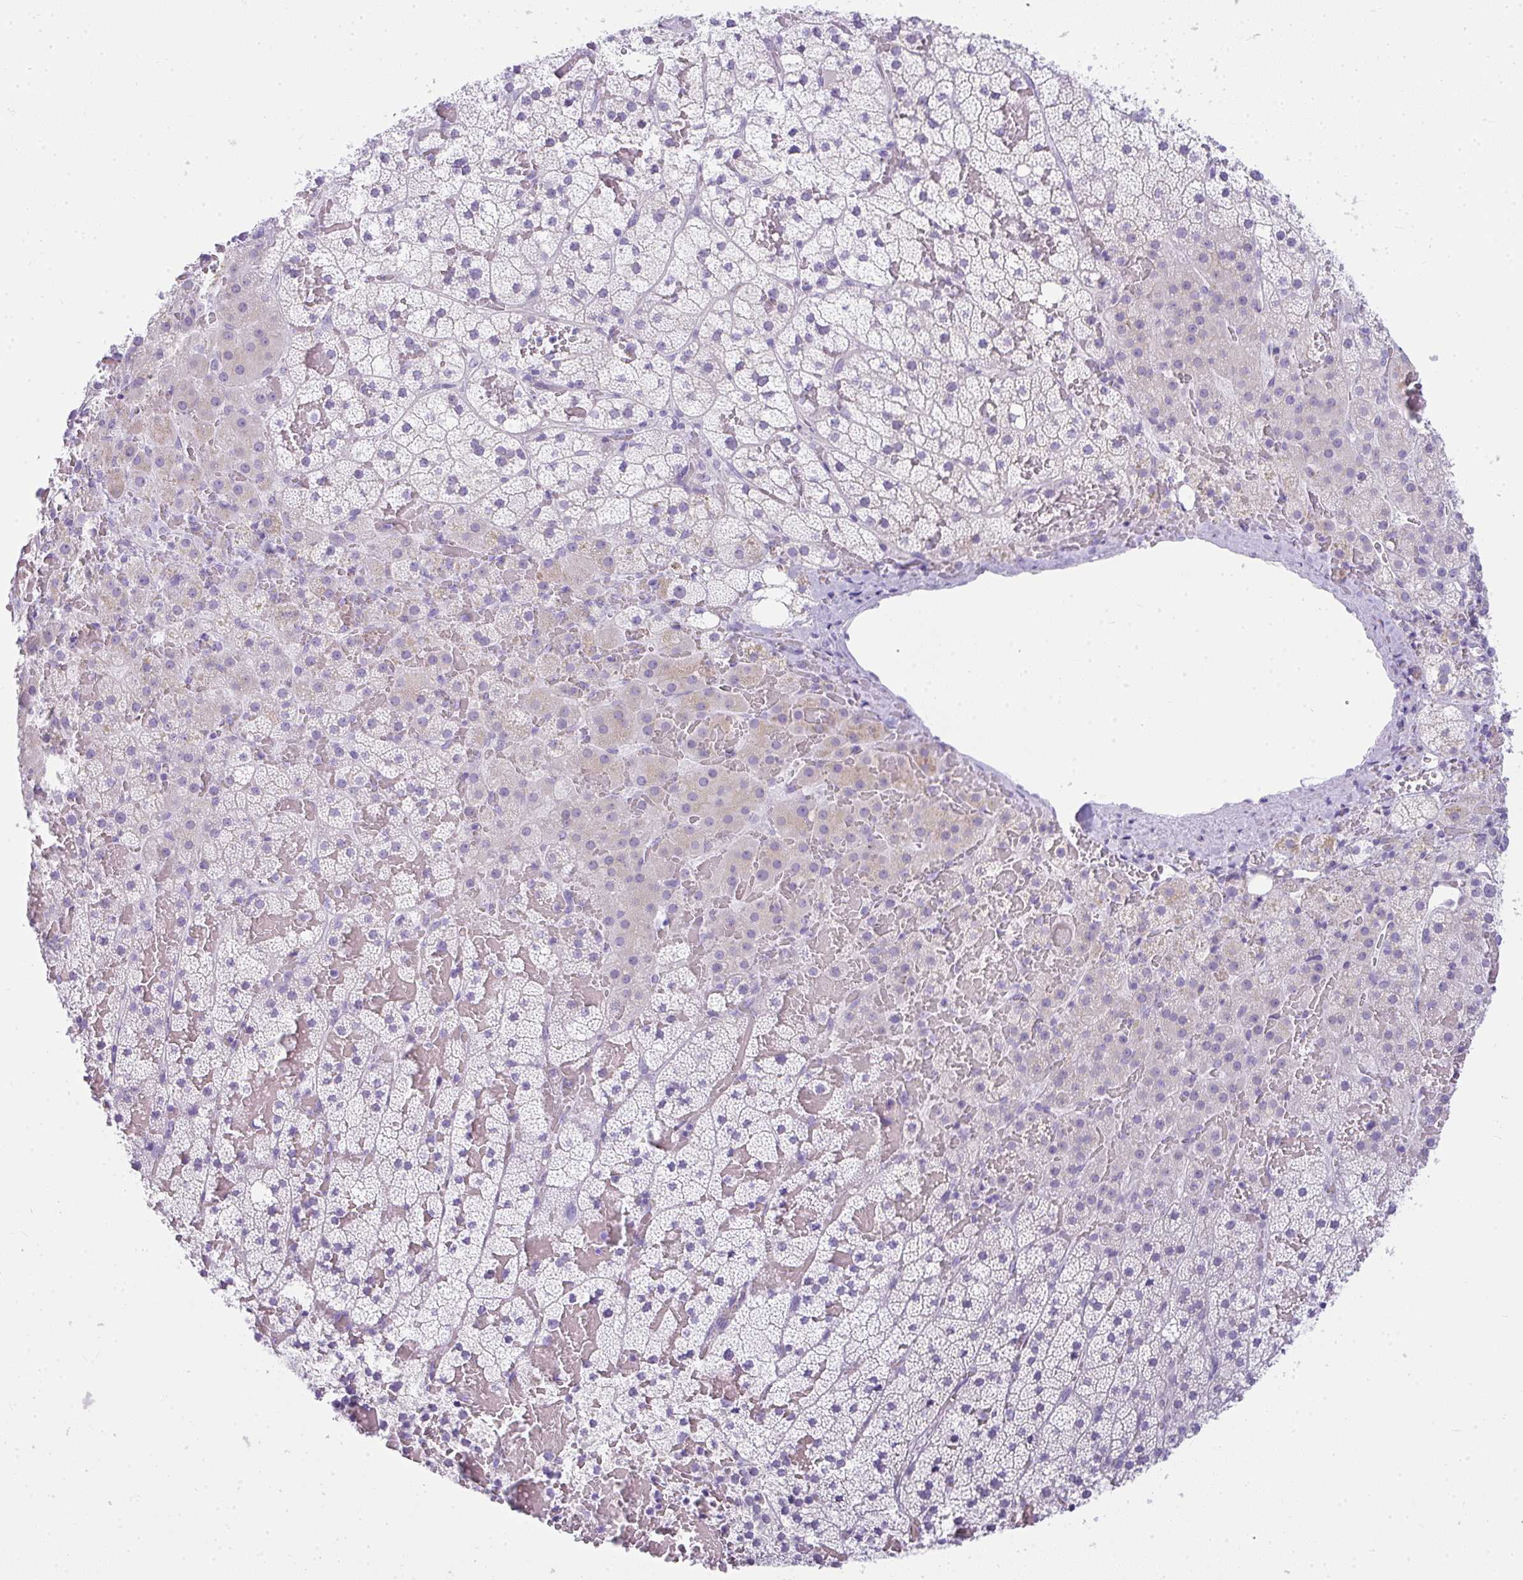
{"staining": {"intensity": "weak", "quantity": "<25%", "location": "cytoplasmic/membranous"}, "tissue": "adrenal gland", "cell_type": "Glandular cells", "image_type": "normal", "snomed": [{"axis": "morphology", "description": "Normal tissue, NOS"}, {"axis": "topography", "description": "Adrenal gland"}], "caption": "Immunohistochemical staining of unremarkable adrenal gland reveals no significant expression in glandular cells.", "gene": "RASL10A", "patient": {"sex": "male", "age": 53}}